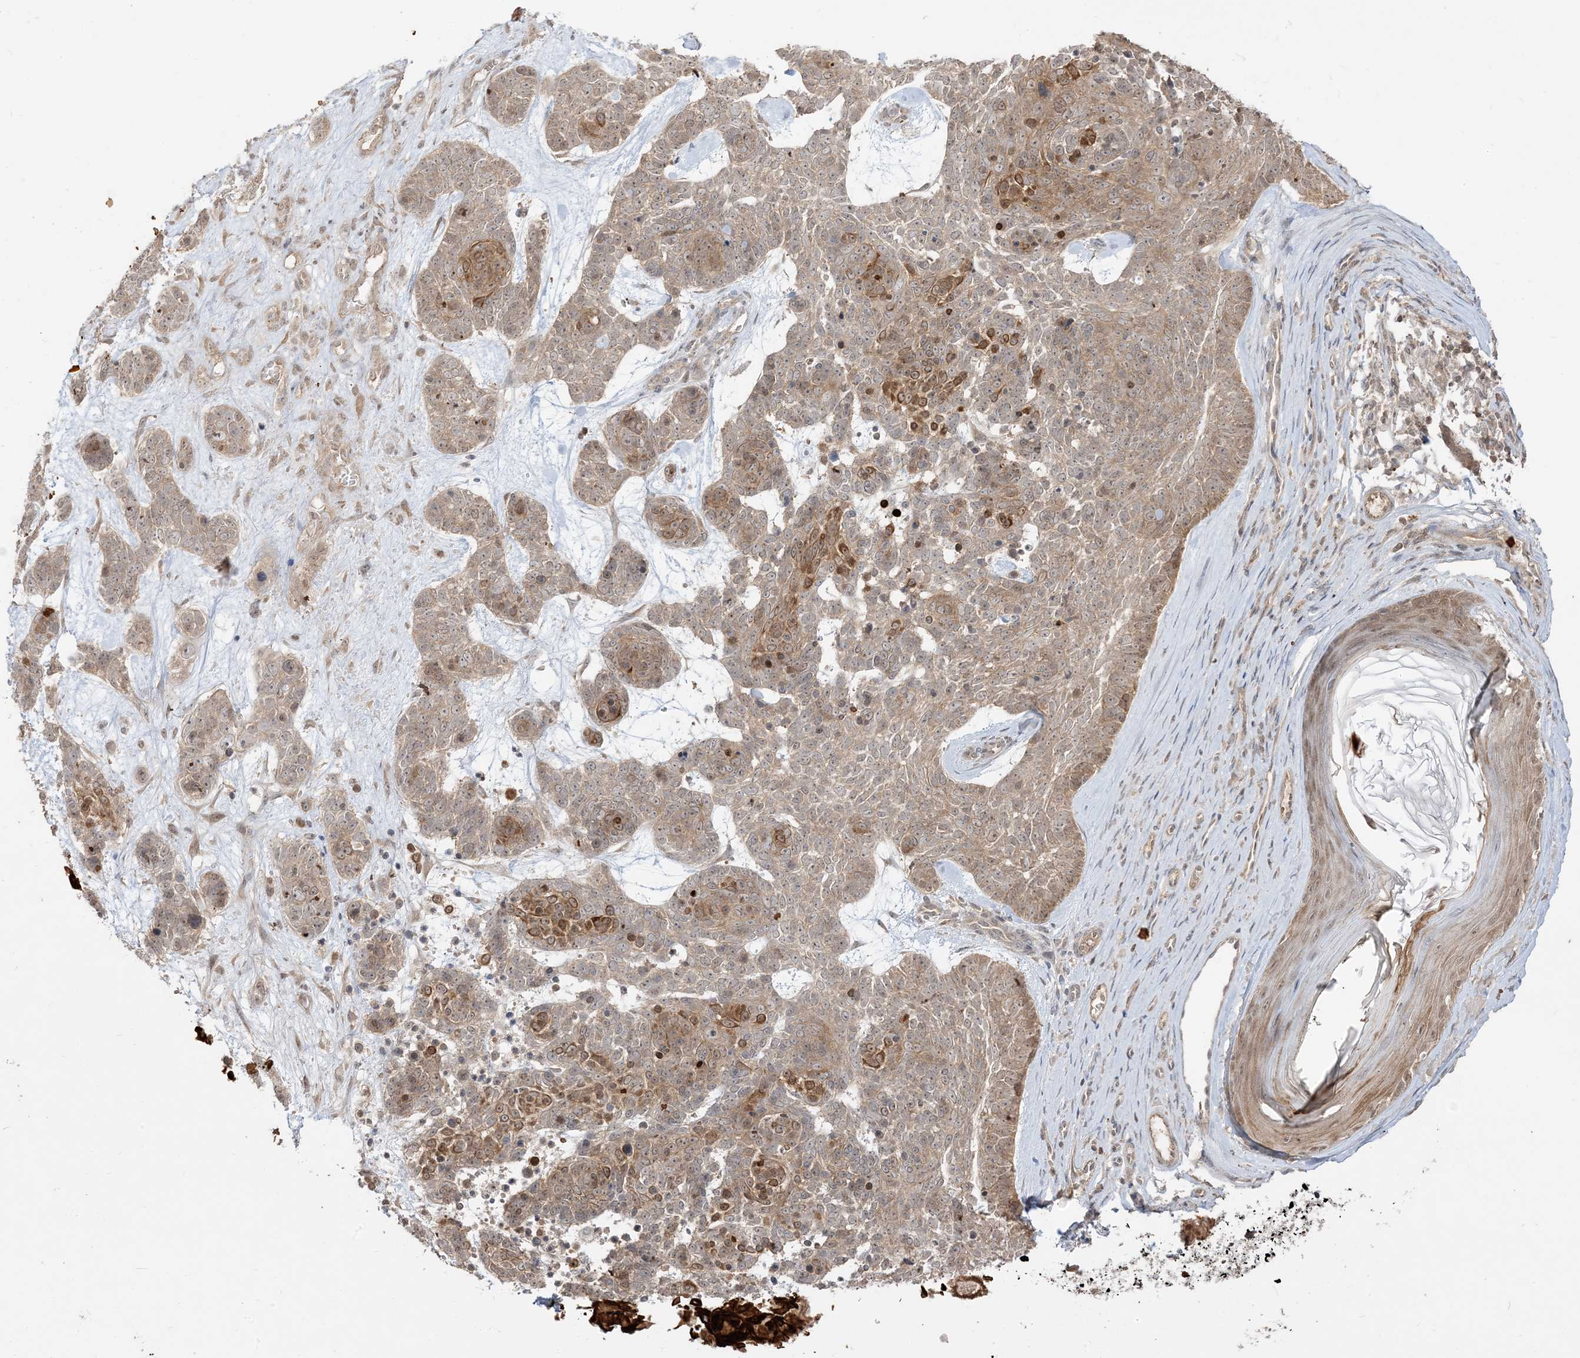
{"staining": {"intensity": "moderate", "quantity": "<25%", "location": "cytoplasmic/membranous"}, "tissue": "skin cancer", "cell_type": "Tumor cells", "image_type": "cancer", "snomed": [{"axis": "morphology", "description": "Basal cell carcinoma"}, {"axis": "topography", "description": "Skin"}], "caption": "Human skin cancer stained with a brown dye displays moderate cytoplasmic/membranous positive positivity in approximately <25% of tumor cells.", "gene": "TBCC", "patient": {"sex": "female", "age": 81}}